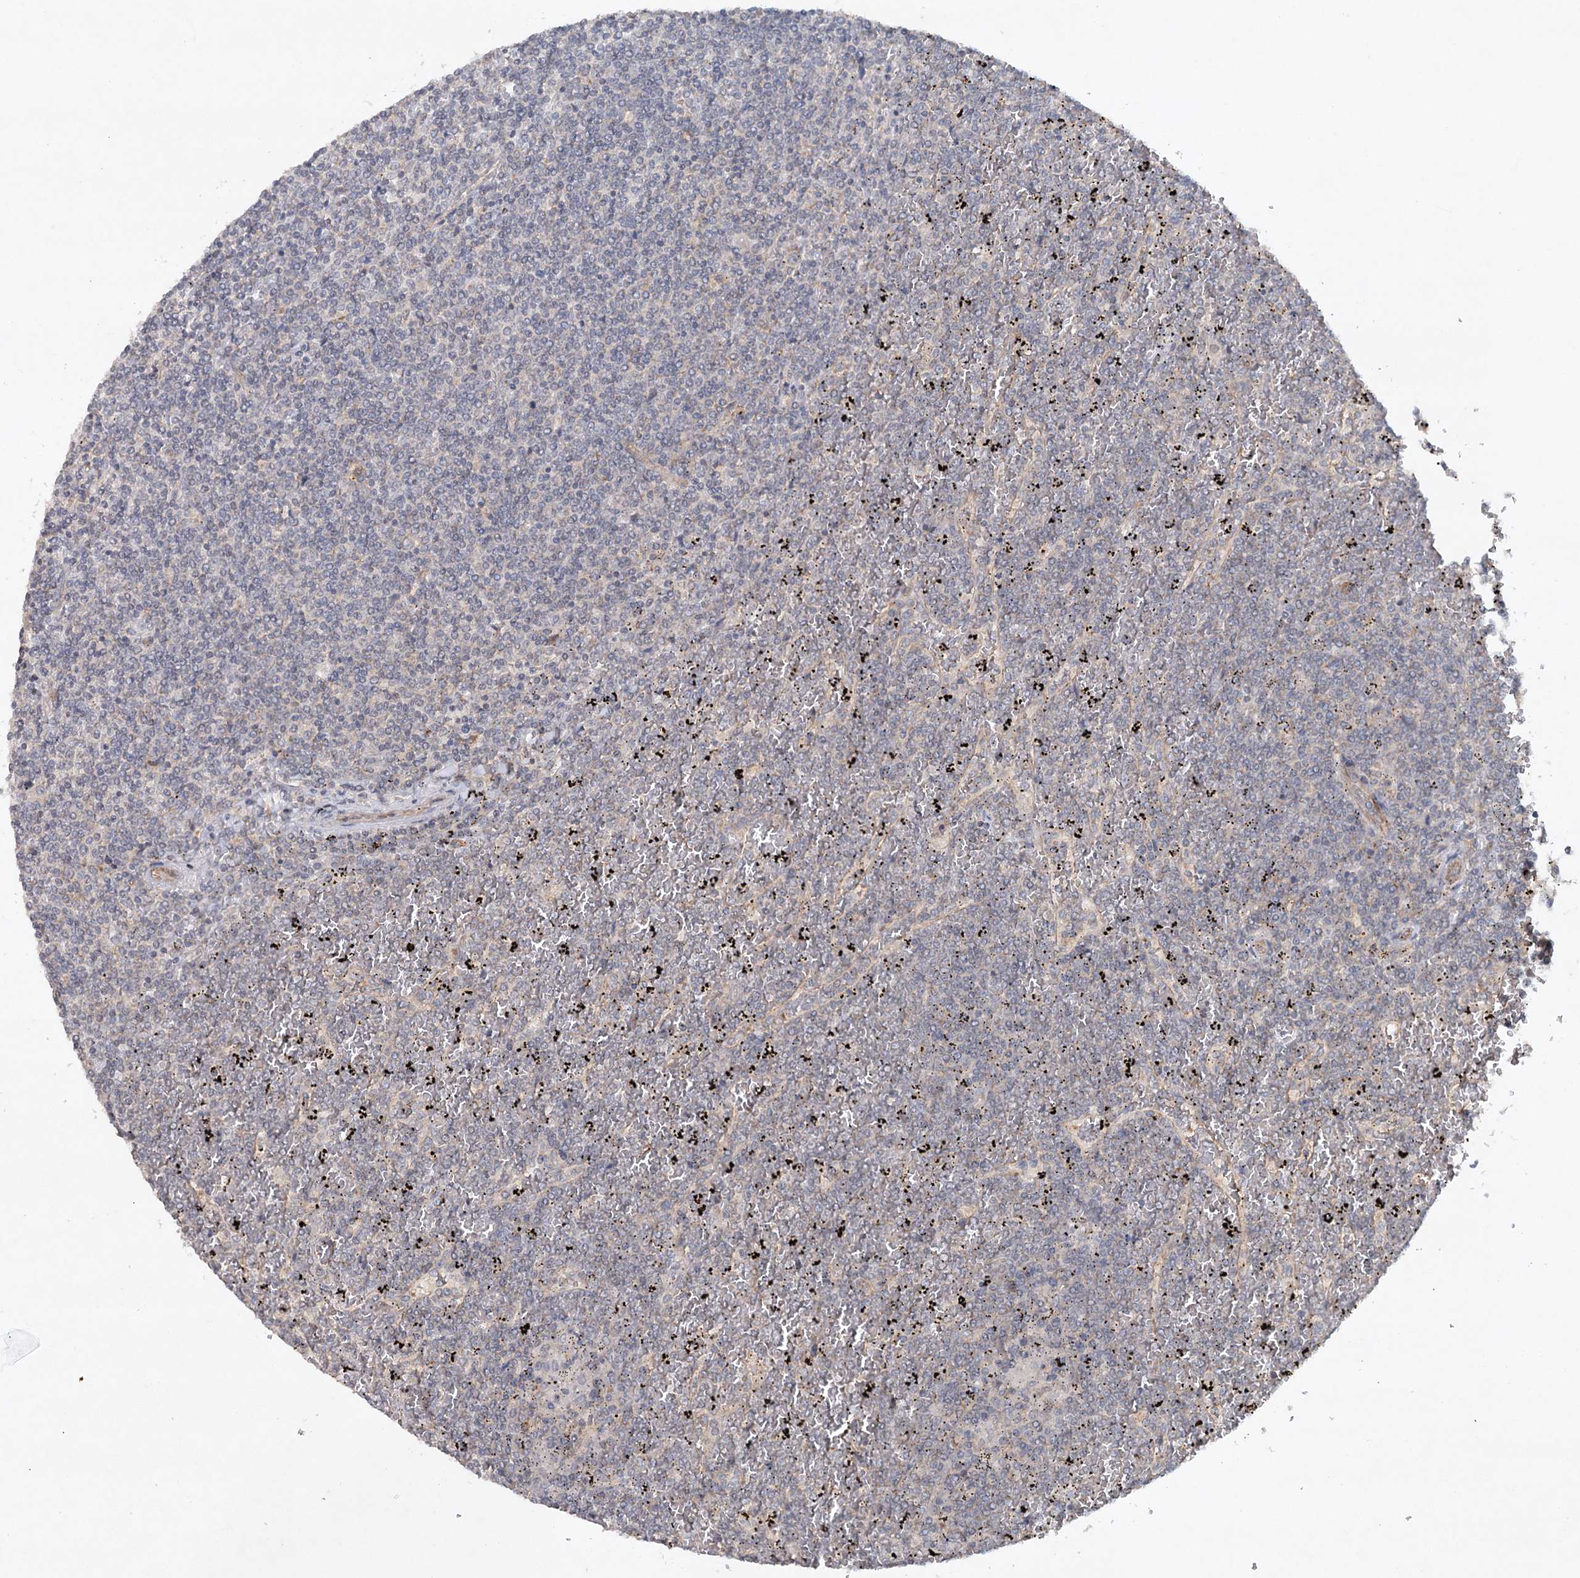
{"staining": {"intensity": "negative", "quantity": "none", "location": "none"}, "tissue": "lymphoma", "cell_type": "Tumor cells", "image_type": "cancer", "snomed": [{"axis": "morphology", "description": "Malignant lymphoma, non-Hodgkin's type, Low grade"}, {"axis": "topography", "description": "Spleen"}], "caption": "This is an IHC micrograph of lymphoma. There is no expression in tumor cells.", "gene": "SYNPO", "patient": {"sex": "female", "age": 19}}